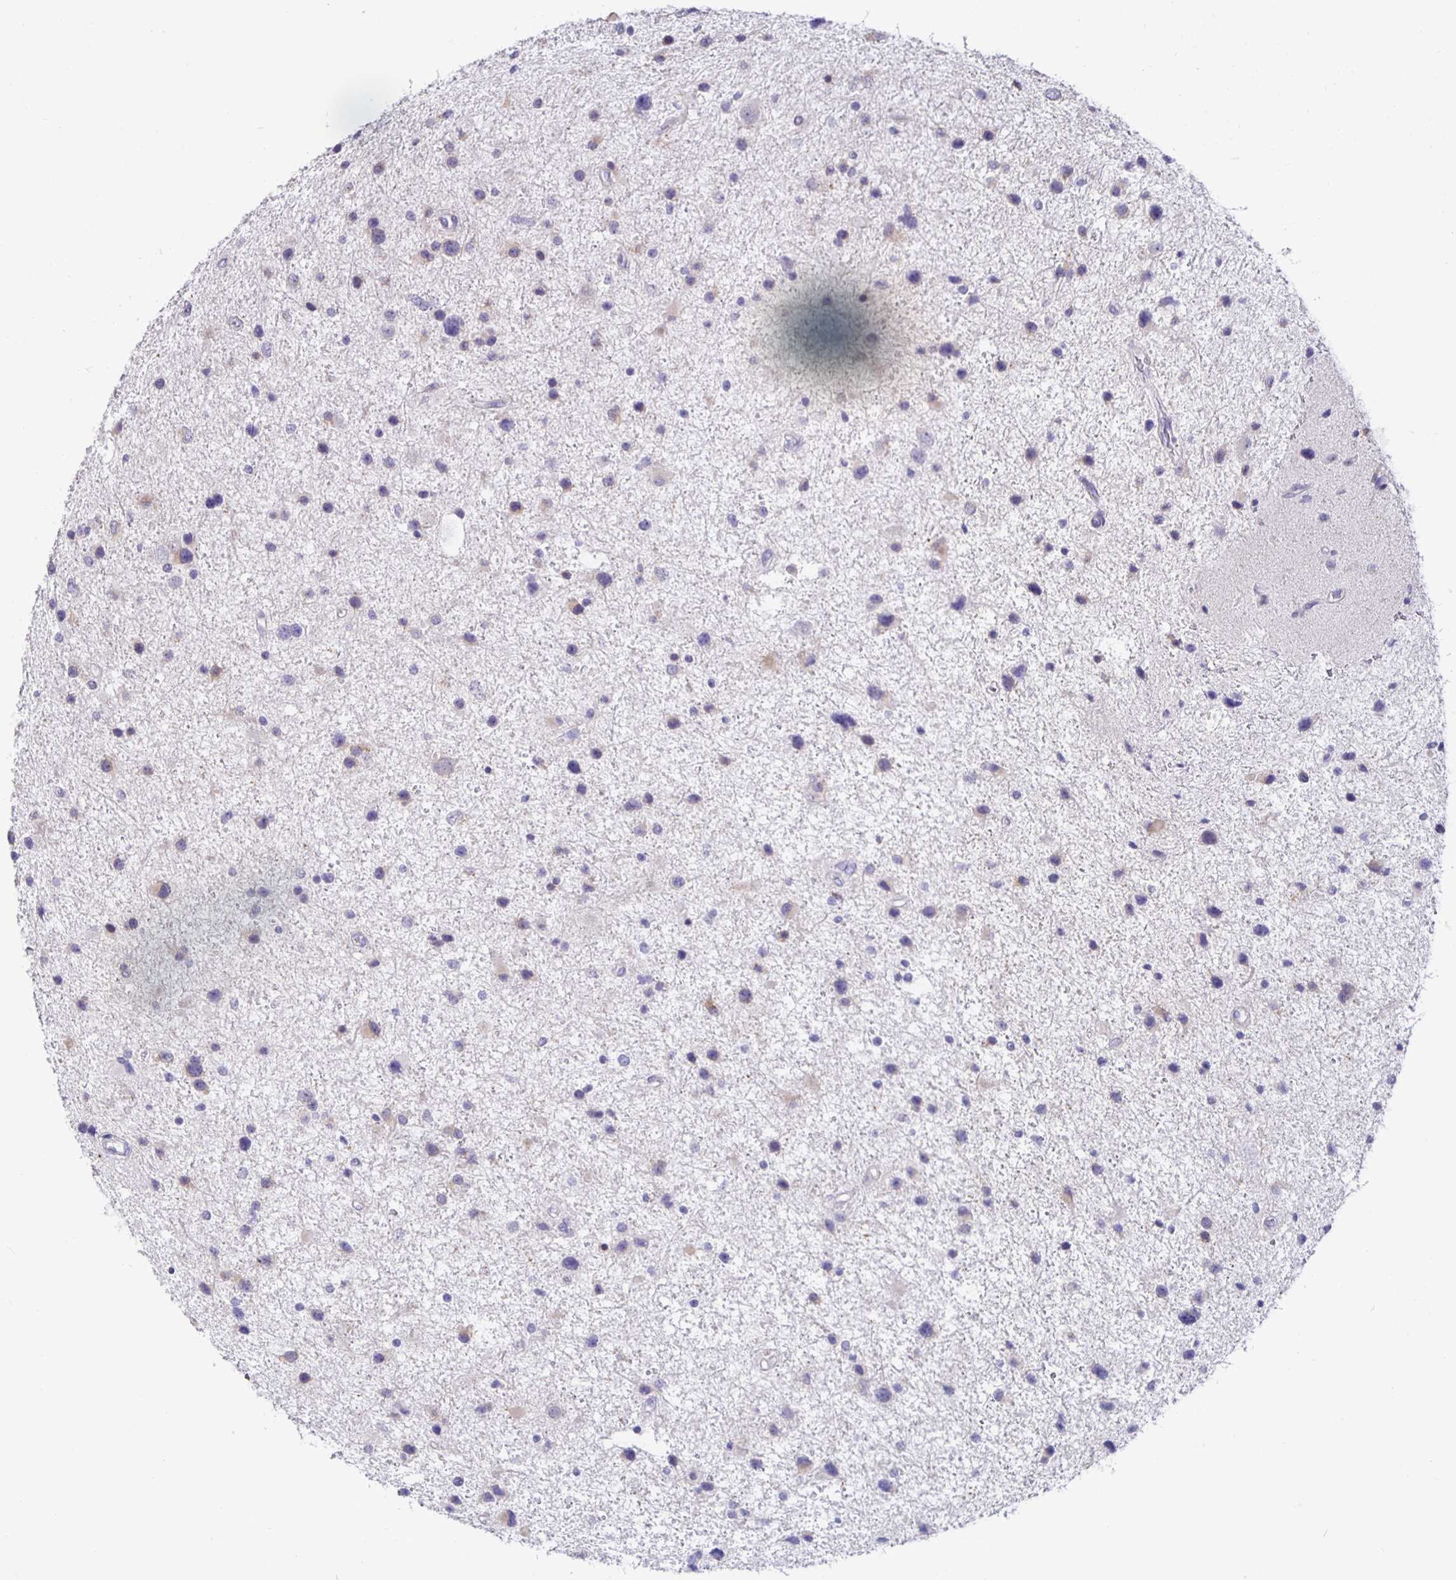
{"staining": {"intensity": "negative", "quantity": "none", "location": "none"}, "tissue": "glioma", "cell_type": "Tumor cells", "image_type": "cancer", "snomed": [{"axis": "morphology", "description": "Glioma, malignant, Low grade"}, {"axis": "topography", "description": "Brain"}], "caption": "A micrograph of human glioma is negative for staining in tumor cells.", "gene": "DNAI2", "patient": {"sex": "female", "age": 32}}